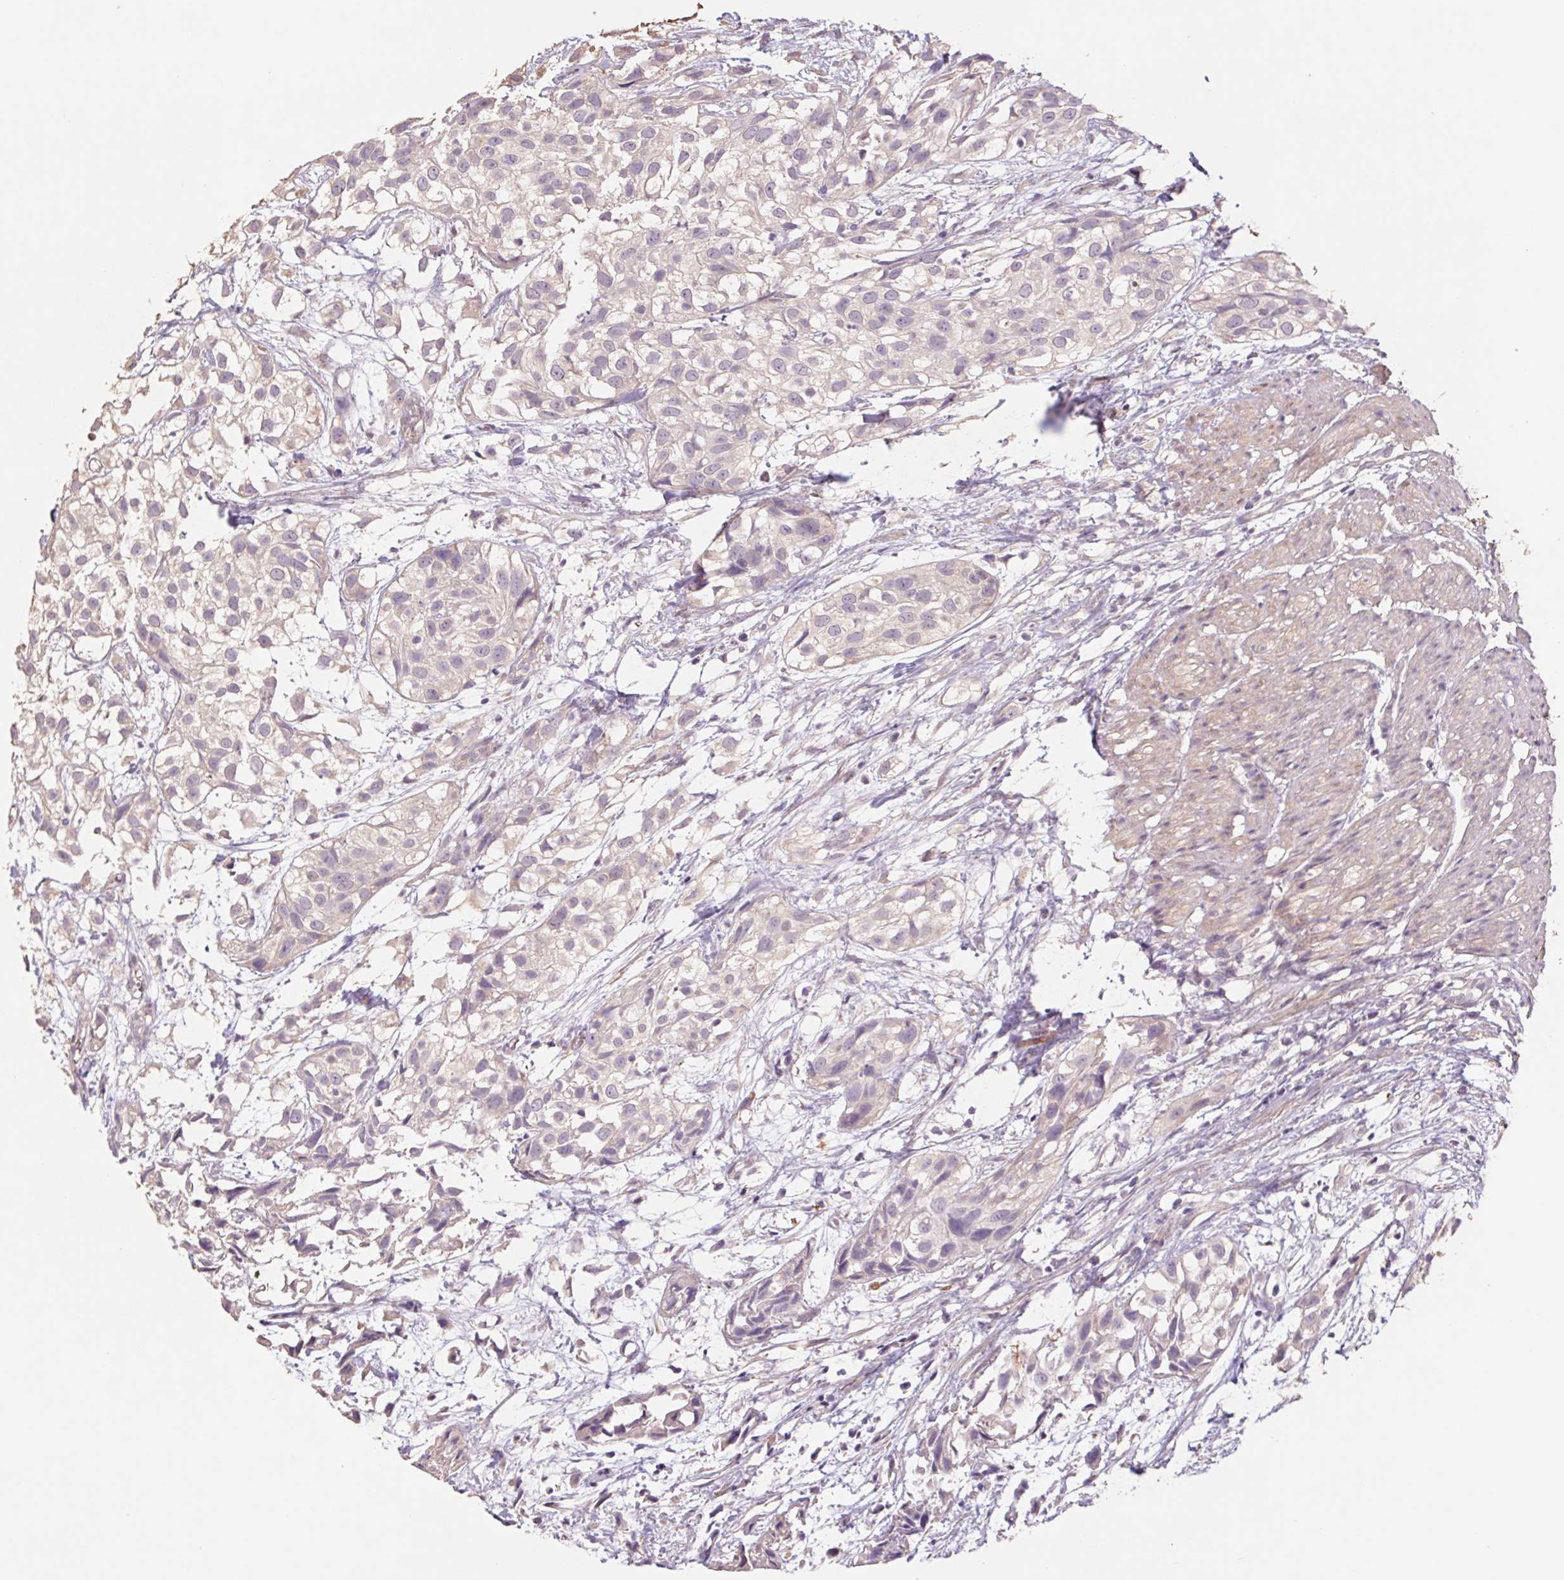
{"staining": {"intensity": "negative", "quantity": "none", "location": "none"}, "tissue": "urothelial cancer", "cell_type": "Tumor cells", "image_type": "cancer", "snomed": [{"axis": "morphology", "description": "Urothelial carcinoma, High grade"}, {"axis": "topography", "description": "Urinary bladder"}], "caption": "Immunohistochemistry (IHC) histopathology image of neoplastic tissue: human urothelial cancer stained with DAB (3,3'-diaminobenzidine) demonstrates no significant protein staining in tumor cells.", "gene": "GRM2", "patient": {"sex": "male", "age": 56}}